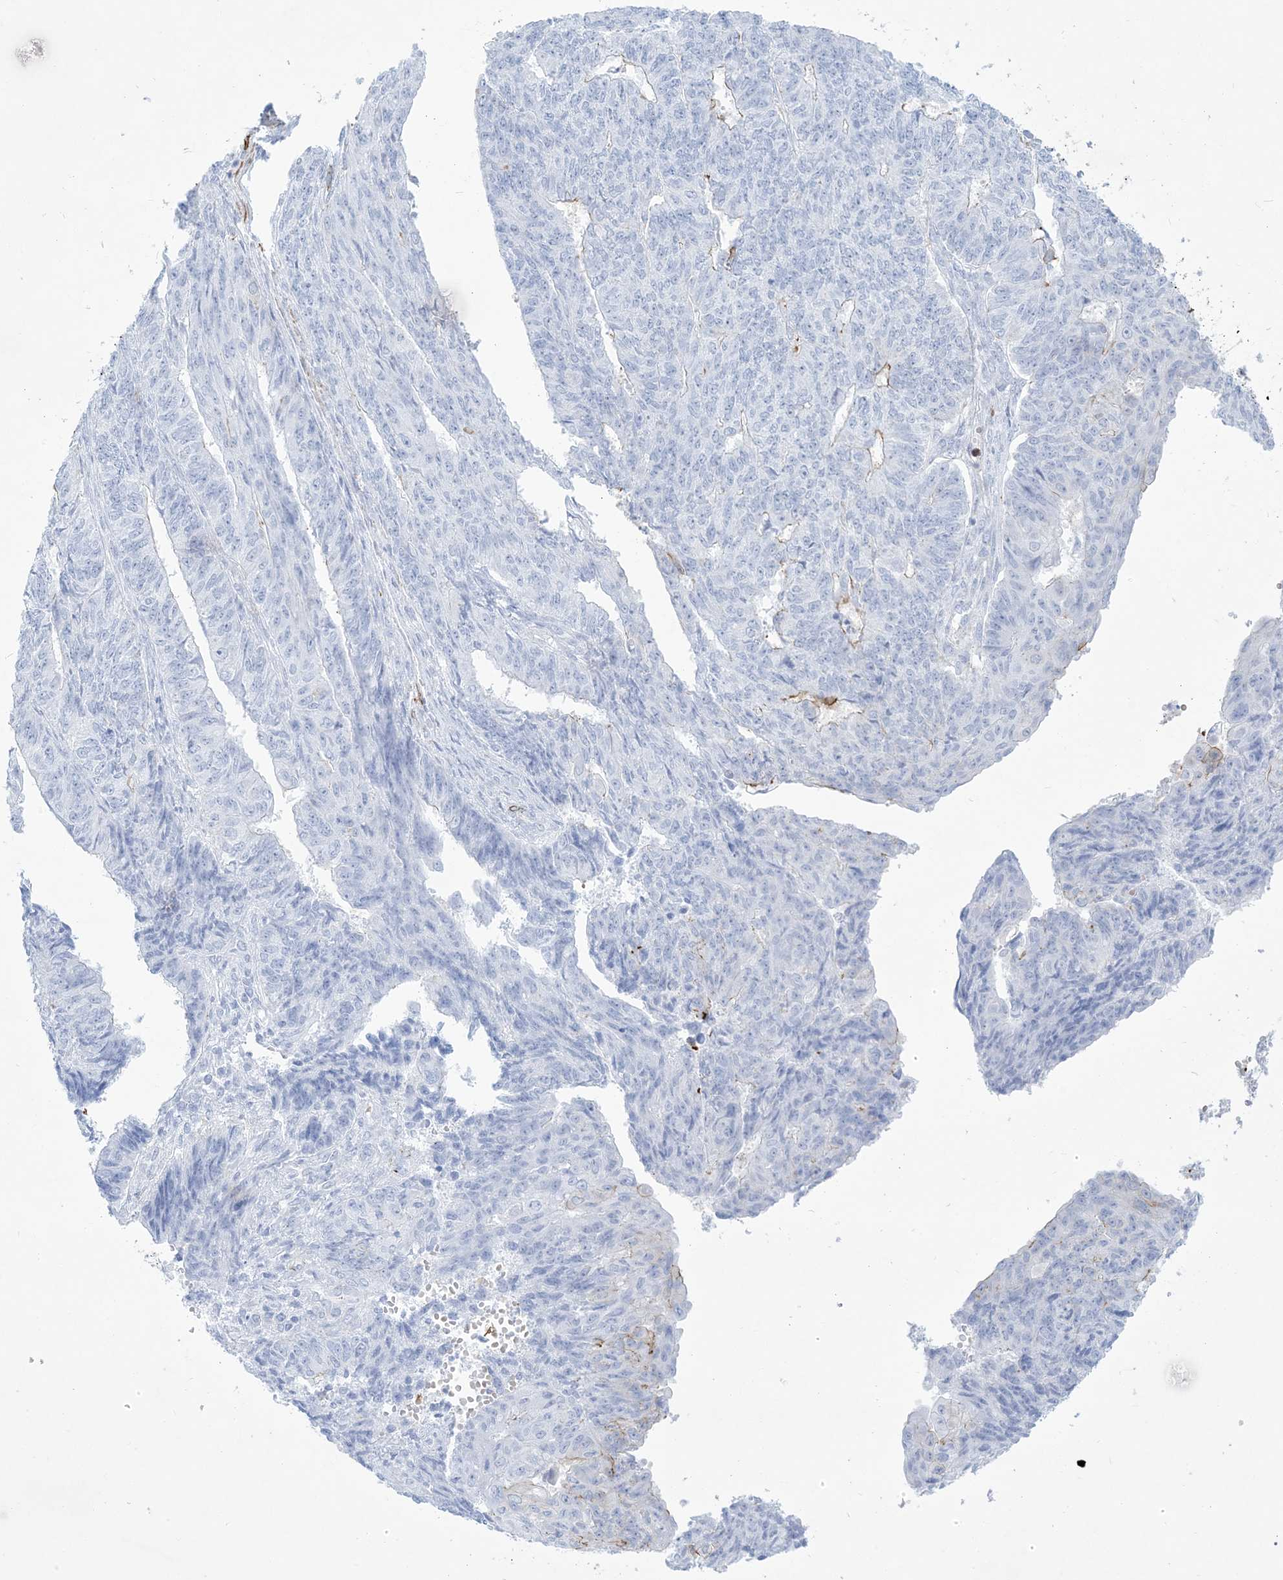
{"staining": {"intensity": "negative", "quantity": "none", "location": "none"}, "tissue": "endometrial cancer", "cell_type": "Tumor cells", "image_type": "cancer", "snomed": [{"axis": "morphology", "description": "Adenocarcinoma, NOS"}, {"axis": "topography", "description": "Endometrium"}], "caption": "The photomicrograph shows no staining of tumor cells in adenocarcinoma (endometrial).", "gene": "B3GNT7", "patient": {"sex": "female", "age": 32}}